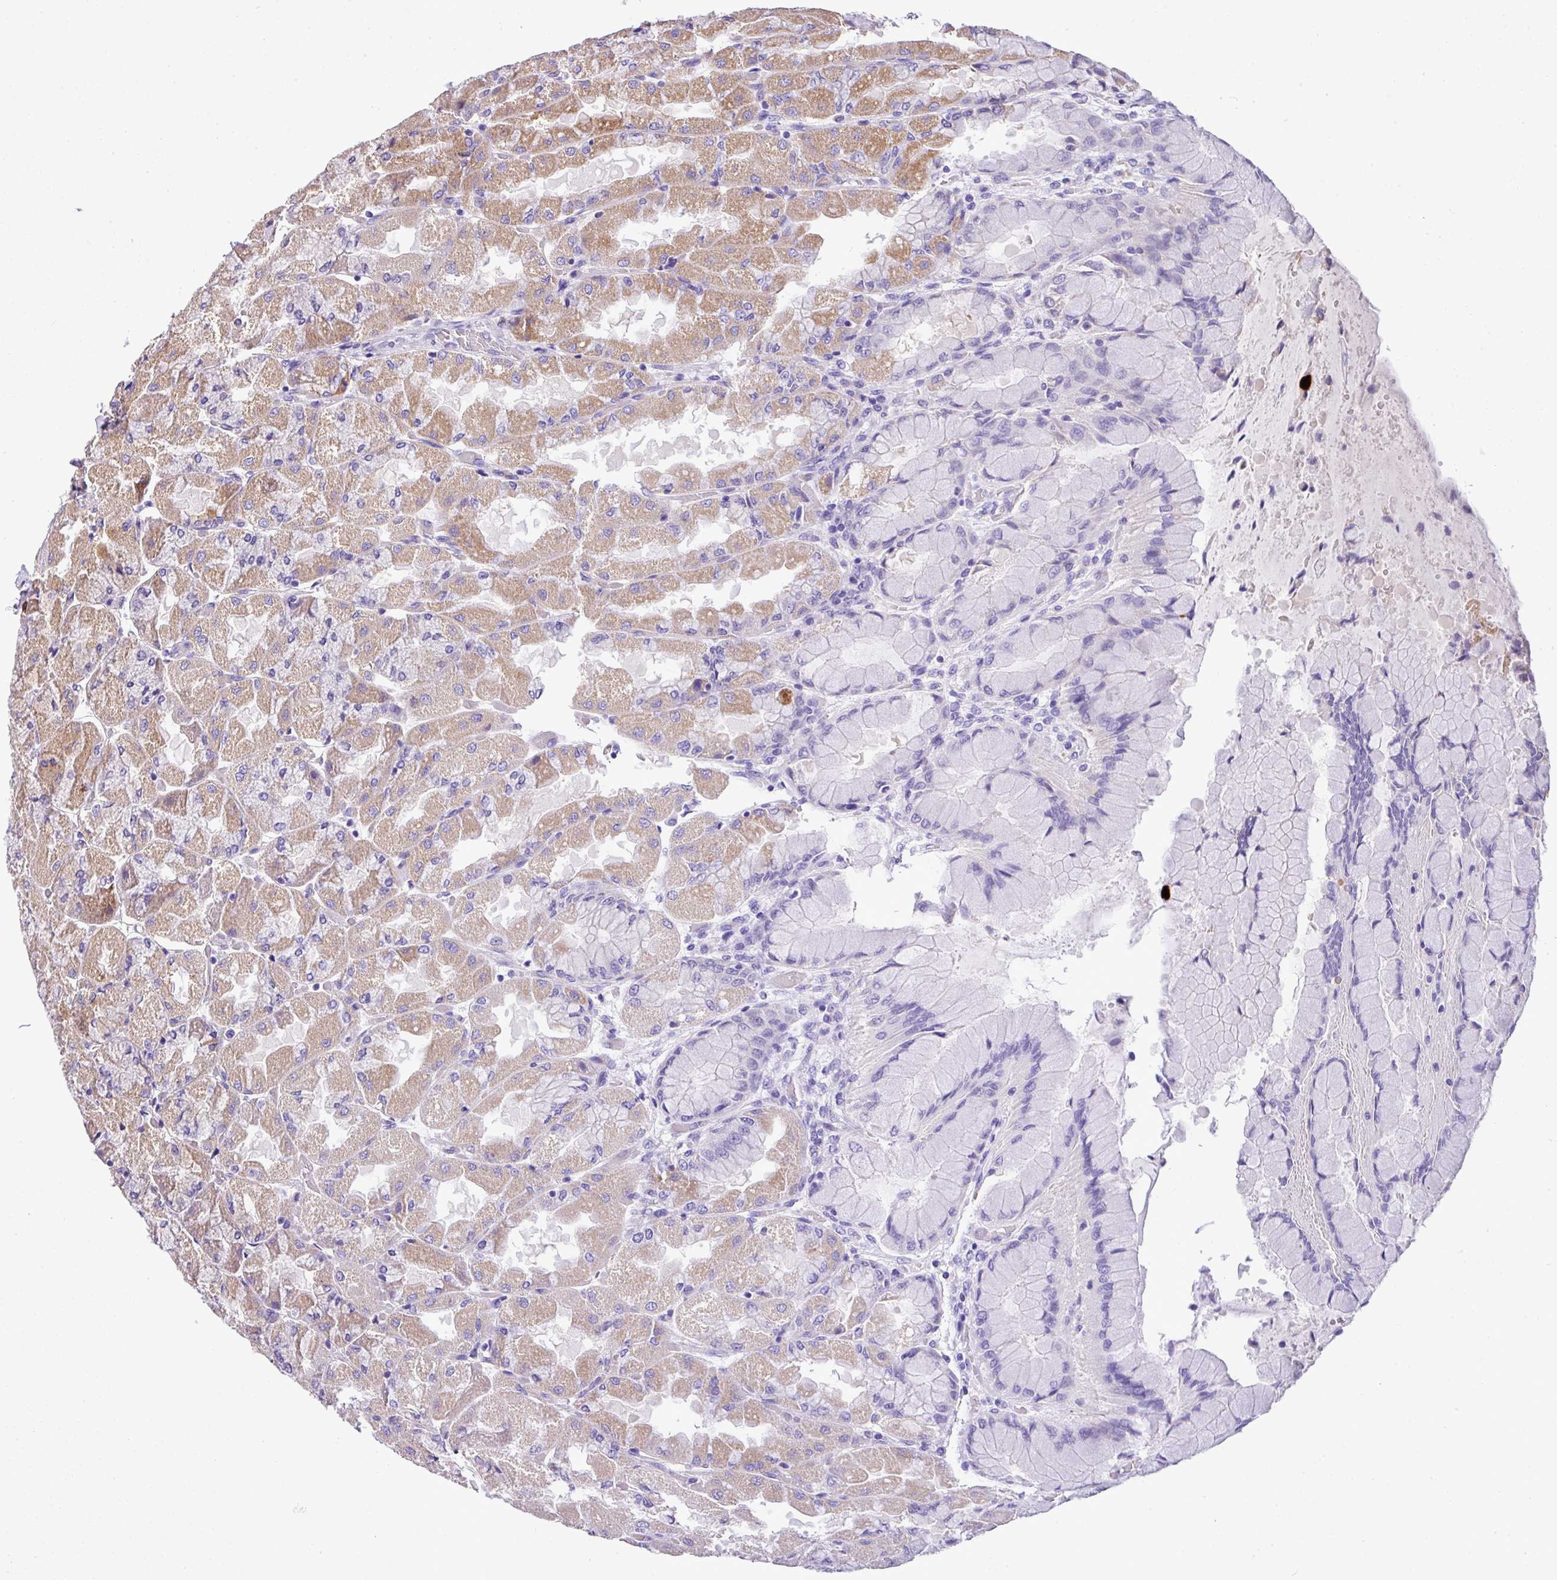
{"staining": {"intensity": "moderate", "quantity": "<25%", "location": "cytoplasmic/membranous"}, "tissue": "stomach", "cell_type": "Glandular cells", "image_type": "normal", "snomed": [{"axis": "morphology", "description": "Normal tissue, NOS"}, {"axis": "topography", "description": "Stomach"}], "caption": "Approximately <25% of glandular cells in normal human stomach exhibit moderate cytoplasmic/membranous protein expression as visualized by brown immunohistochemical staining.", "gene": "ANXA2R", "patient": {"sex": "female", "age": 61}}